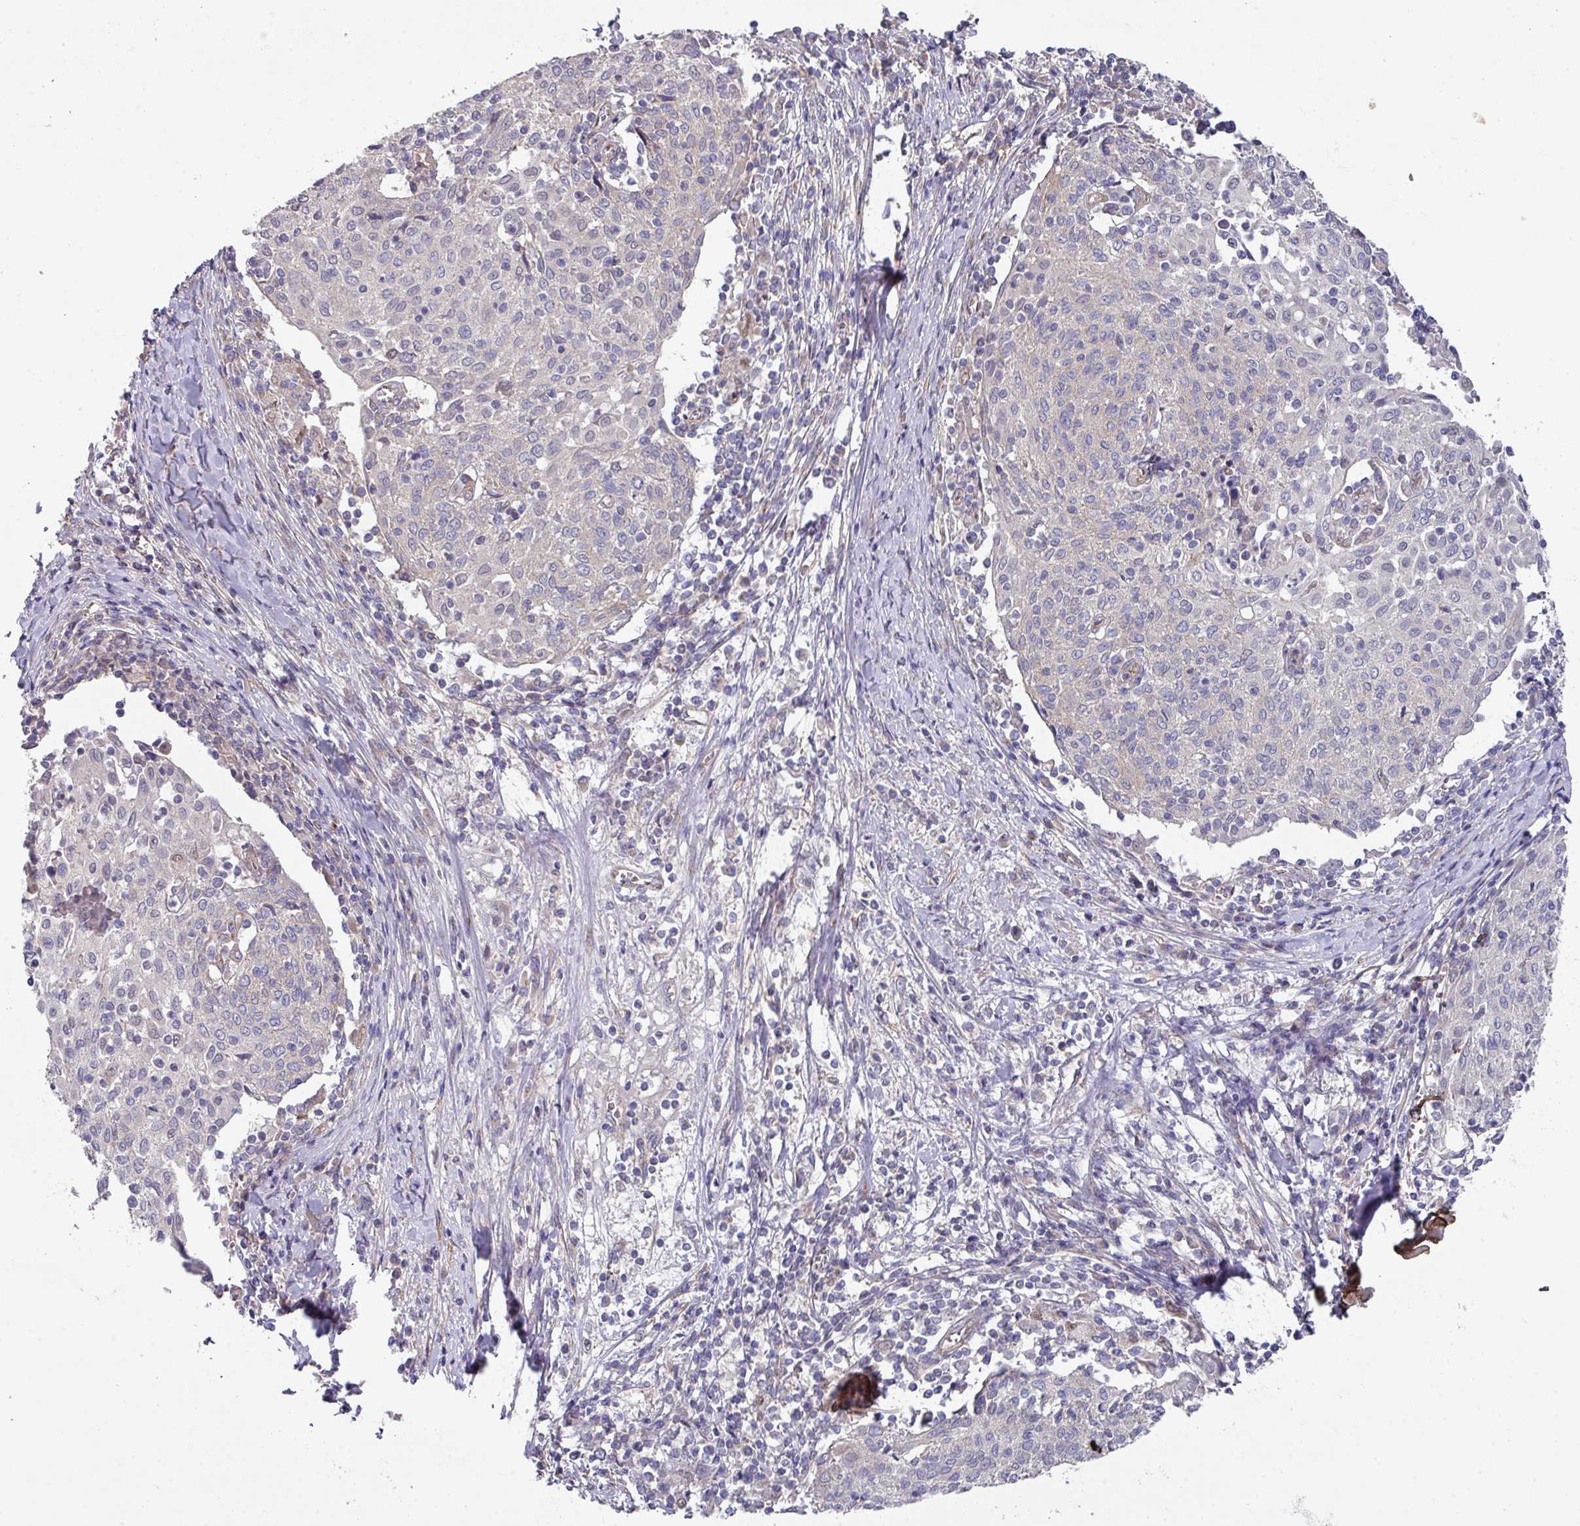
{"staining": {"intensity": "negative", "quantity": "none", "location": "none"}, "tissue": "cervical cancer", "cell_type": "Tumor cells", "image_type": "cancer", "snomed": [{"axis": "morphology", "description": "Squamous cell carcinoma, NOS"}, {"axis": "topography", "description": "Cervix"}], "caption": "Tumor cells are negative for protein expression in human squamous cell carcinoma (cervical).", "gene": "DCAF12L2", "patient": {"sex": "female", "age": 52}}